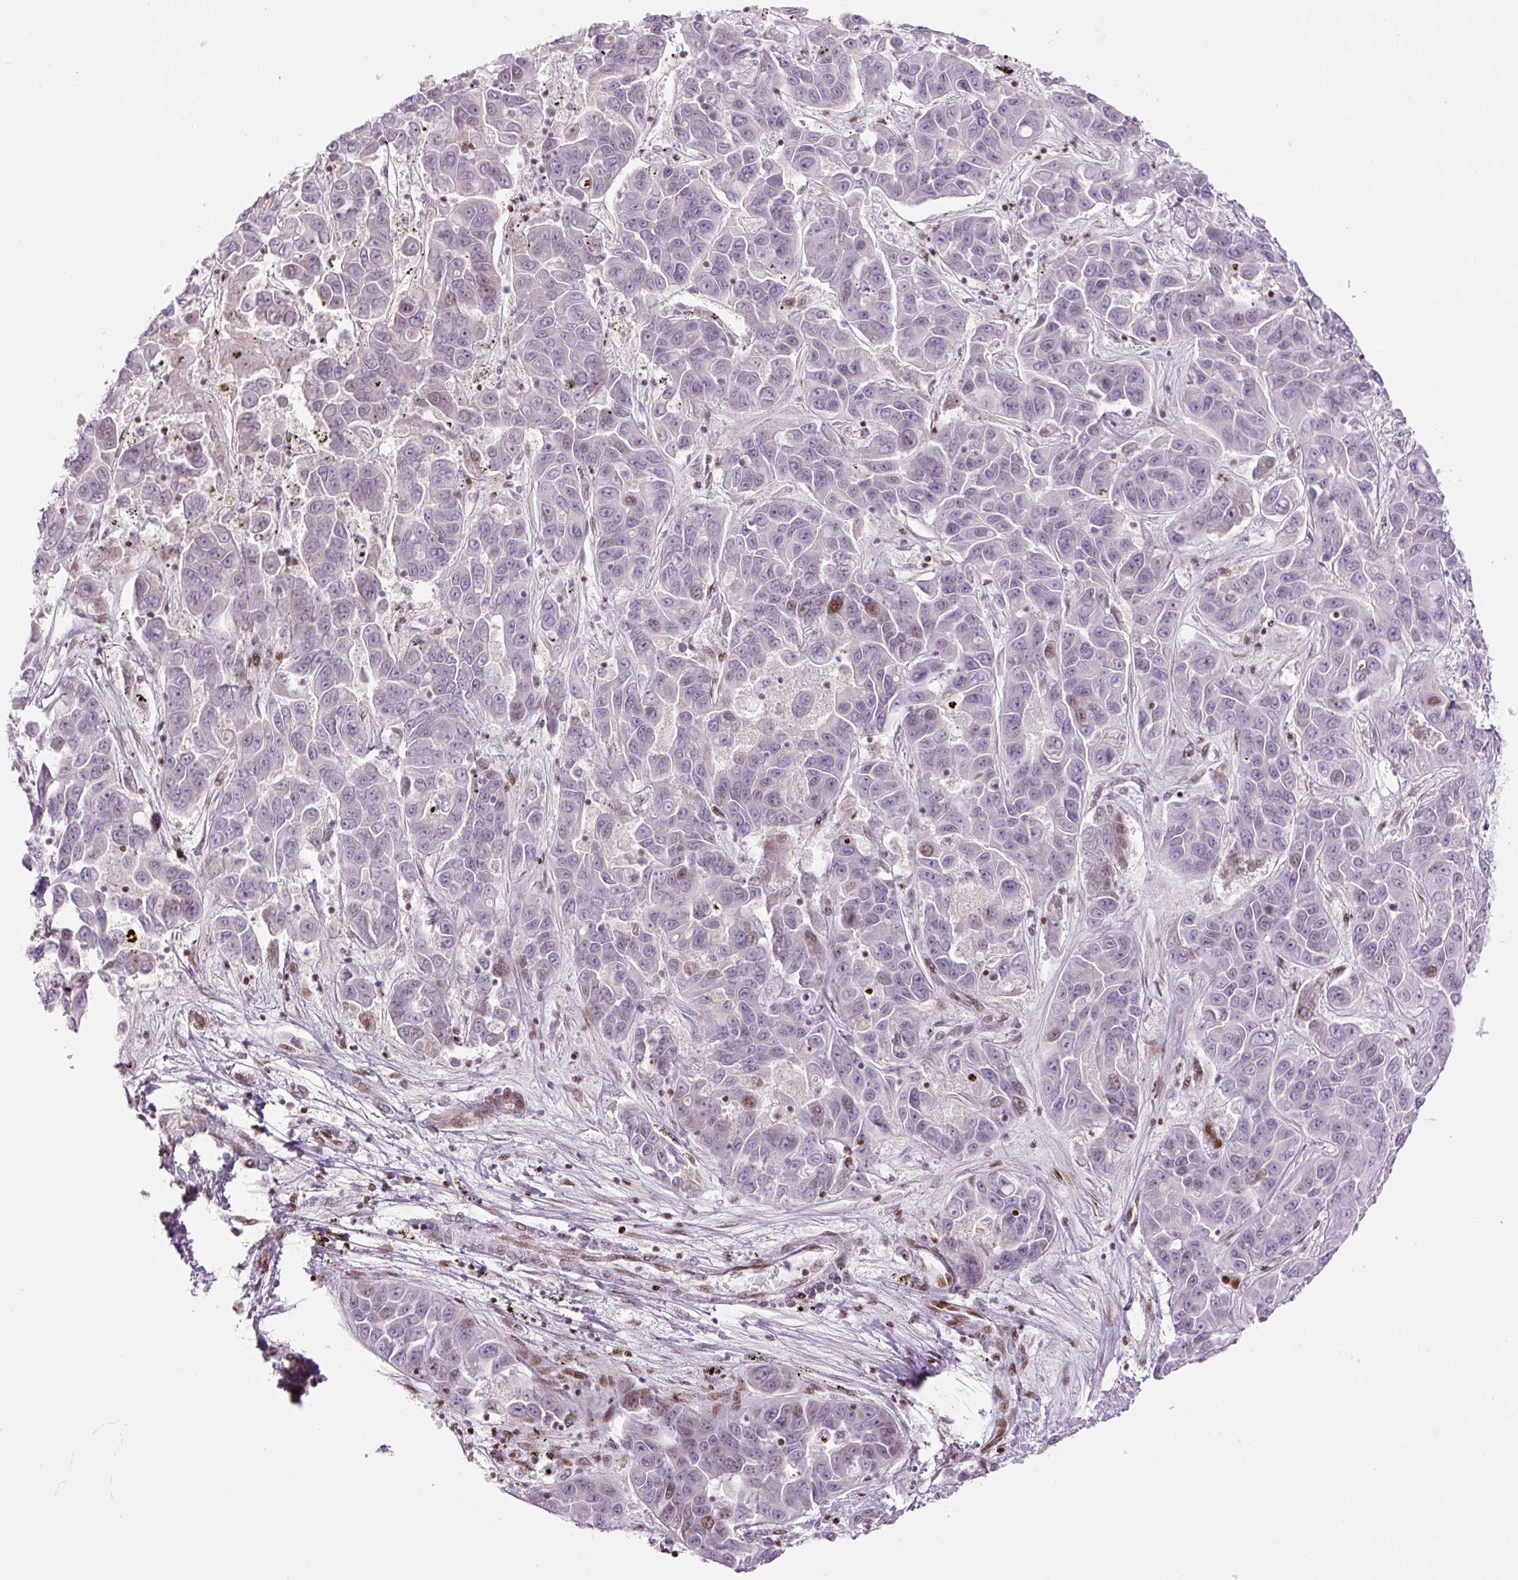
{"staining": {"intensity": "moderate", "quantity": "<25%", "location": "nuclear"}, "tissue": "liver cancer", "cell_type": "Tumor cells", "image_type": "cancer", "snomed": [{"axis": "morphology", "description": "Cholangiocarcinoma"}, {"axis": "topography", "description": "Liver"}], "caption": "A brown stain labels moderate nuclear staining of a protein in liver cancer (cholangiocarcinoma) tumor cells.", "gene": "TMEM177", "patient": {"sex": "female", "age": 52}}